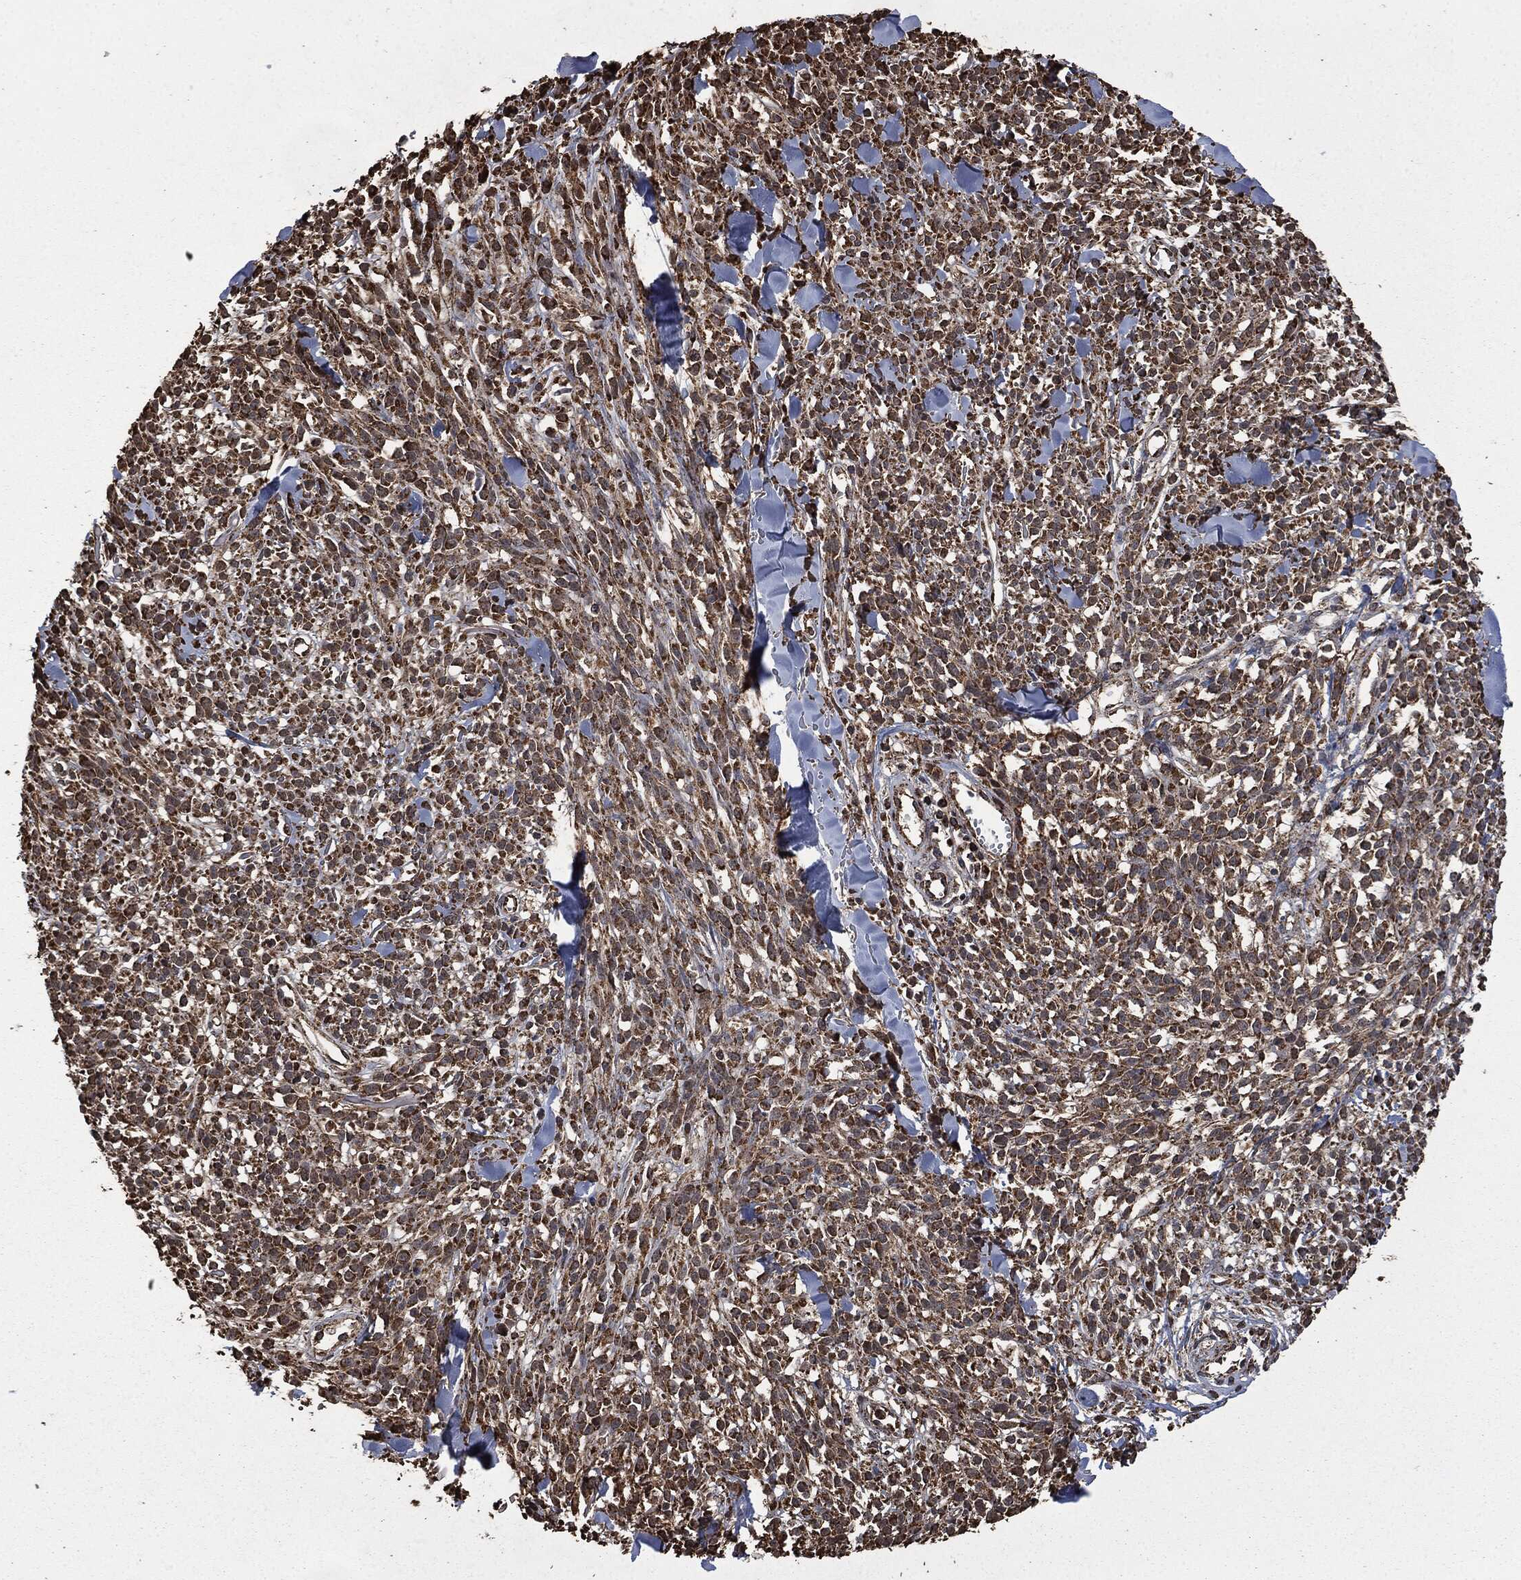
{"staining": {"intensity": "strong", "quantity": ">75%", "location": "cytoplasmic/membranous"}, "tissue": "melanoma", "cell_type": "Tumor cells", "image_type": "cancer", "snomed": [{"axis": "morphology", "description": "Malignant melanoma, NOS"}, {"axis": "topography", "description": "Skin"}, {"axis": "topography", "description": "Skin of trunk"}], "caption": "IHC of malignant melanoma reveals high levels of strong cytoplasmic/membranous positivity in approximately >75% of tumor cells.", "gene": "LIG3", "patient": {"sex": "male", "age": 74}}